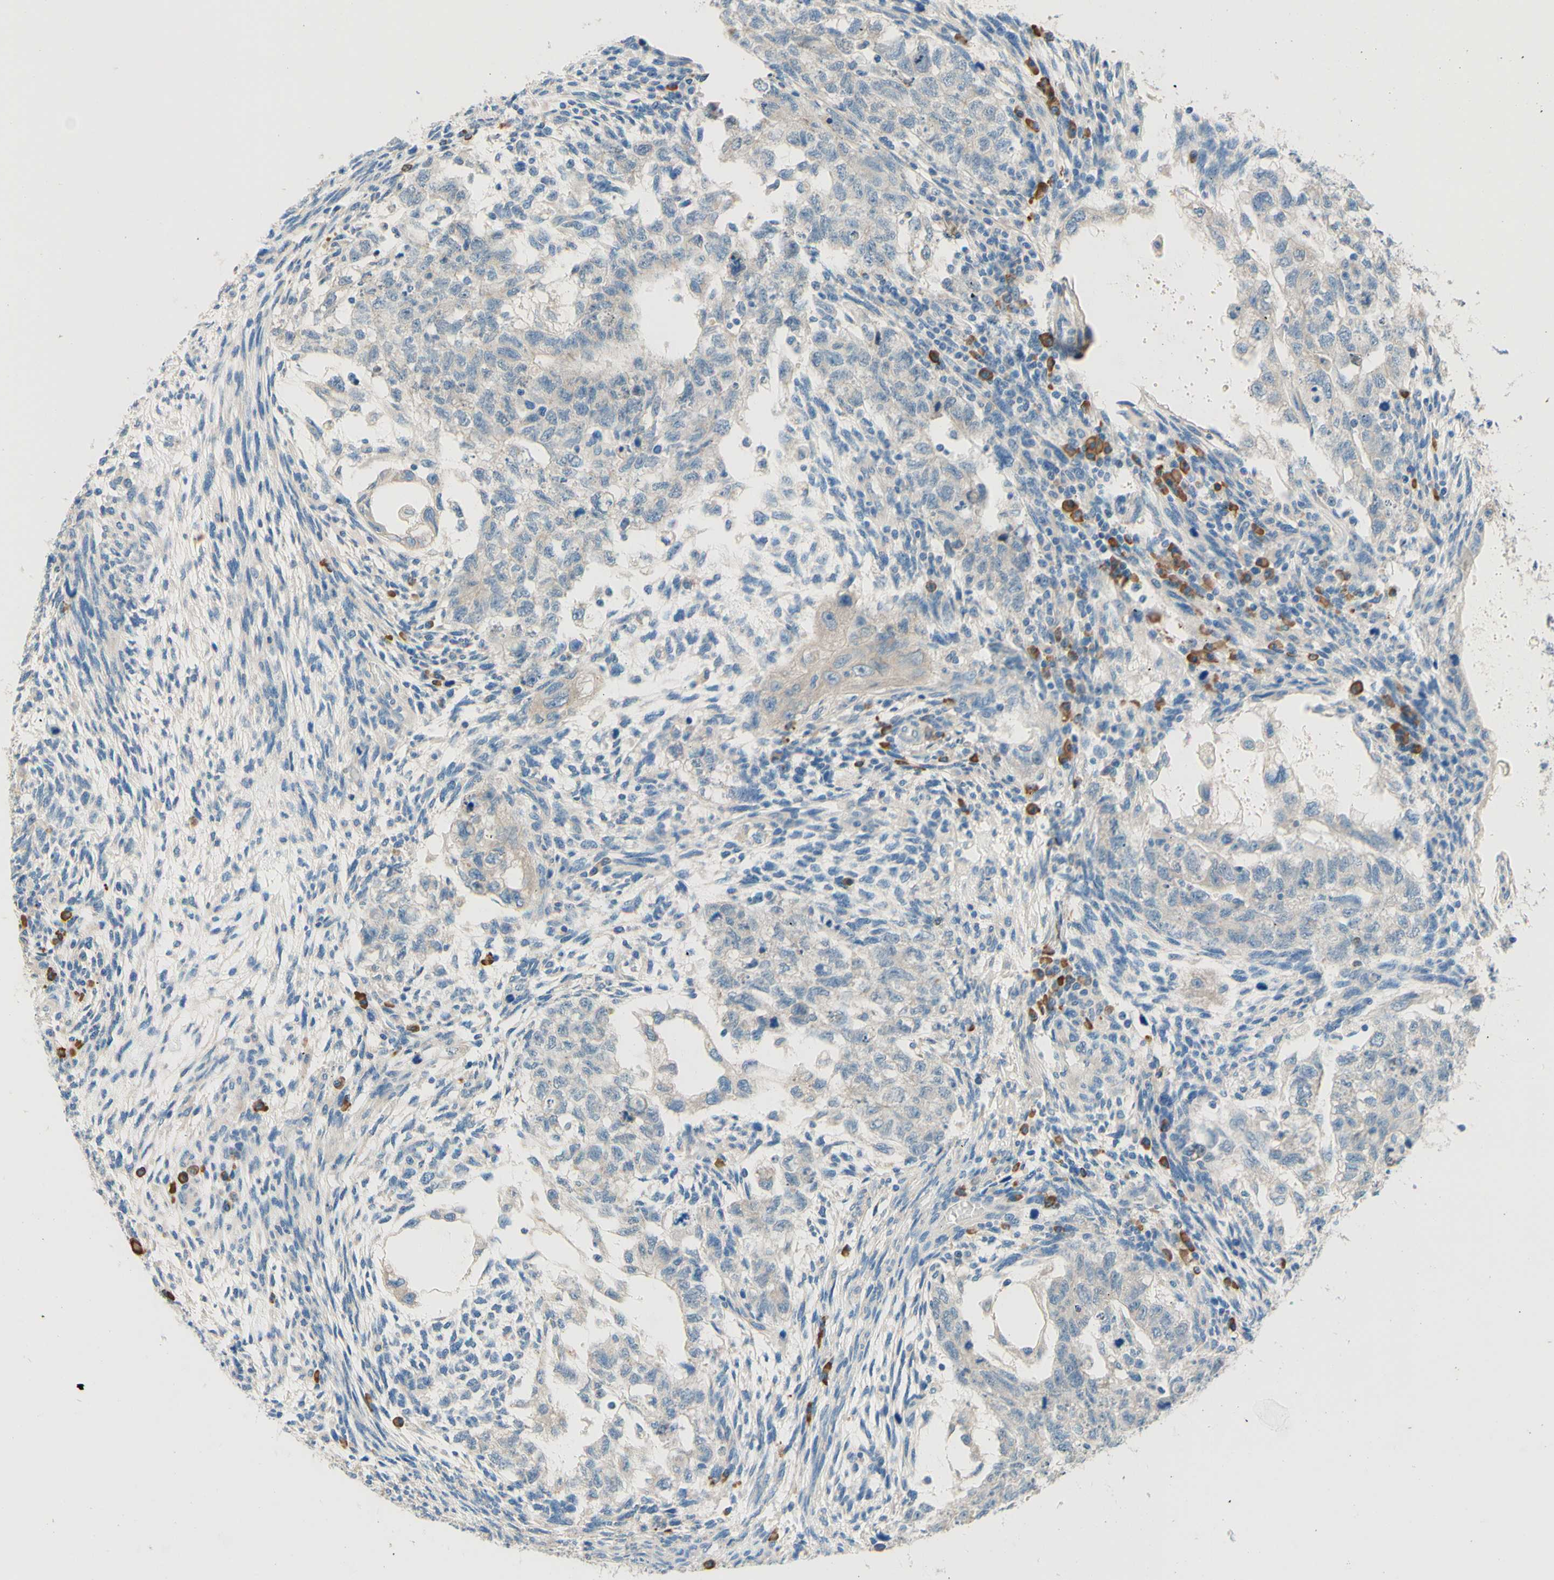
{"staining": {"intensity": "negative", "quantity": "none", "location": "none"}, "tissue": "testis cancer", "cell_type": "Tumor cells", "image_type": "cancer", "snomed": [{"axis": "morphology", "description": "Normal tissue, NOS"}, {"axis": "morphology", "description": "Carcinoma, Embryonal, NOS"}, {"axis": "topography", "description": "Testis"}], "caption": "High power microscopy image of an immunohistochemistry (IHC) image of testis cancer, revealing no significant expression in tumor cells.", "gene": "PASD1", "patient": {"sex": "male", "age": 36}}